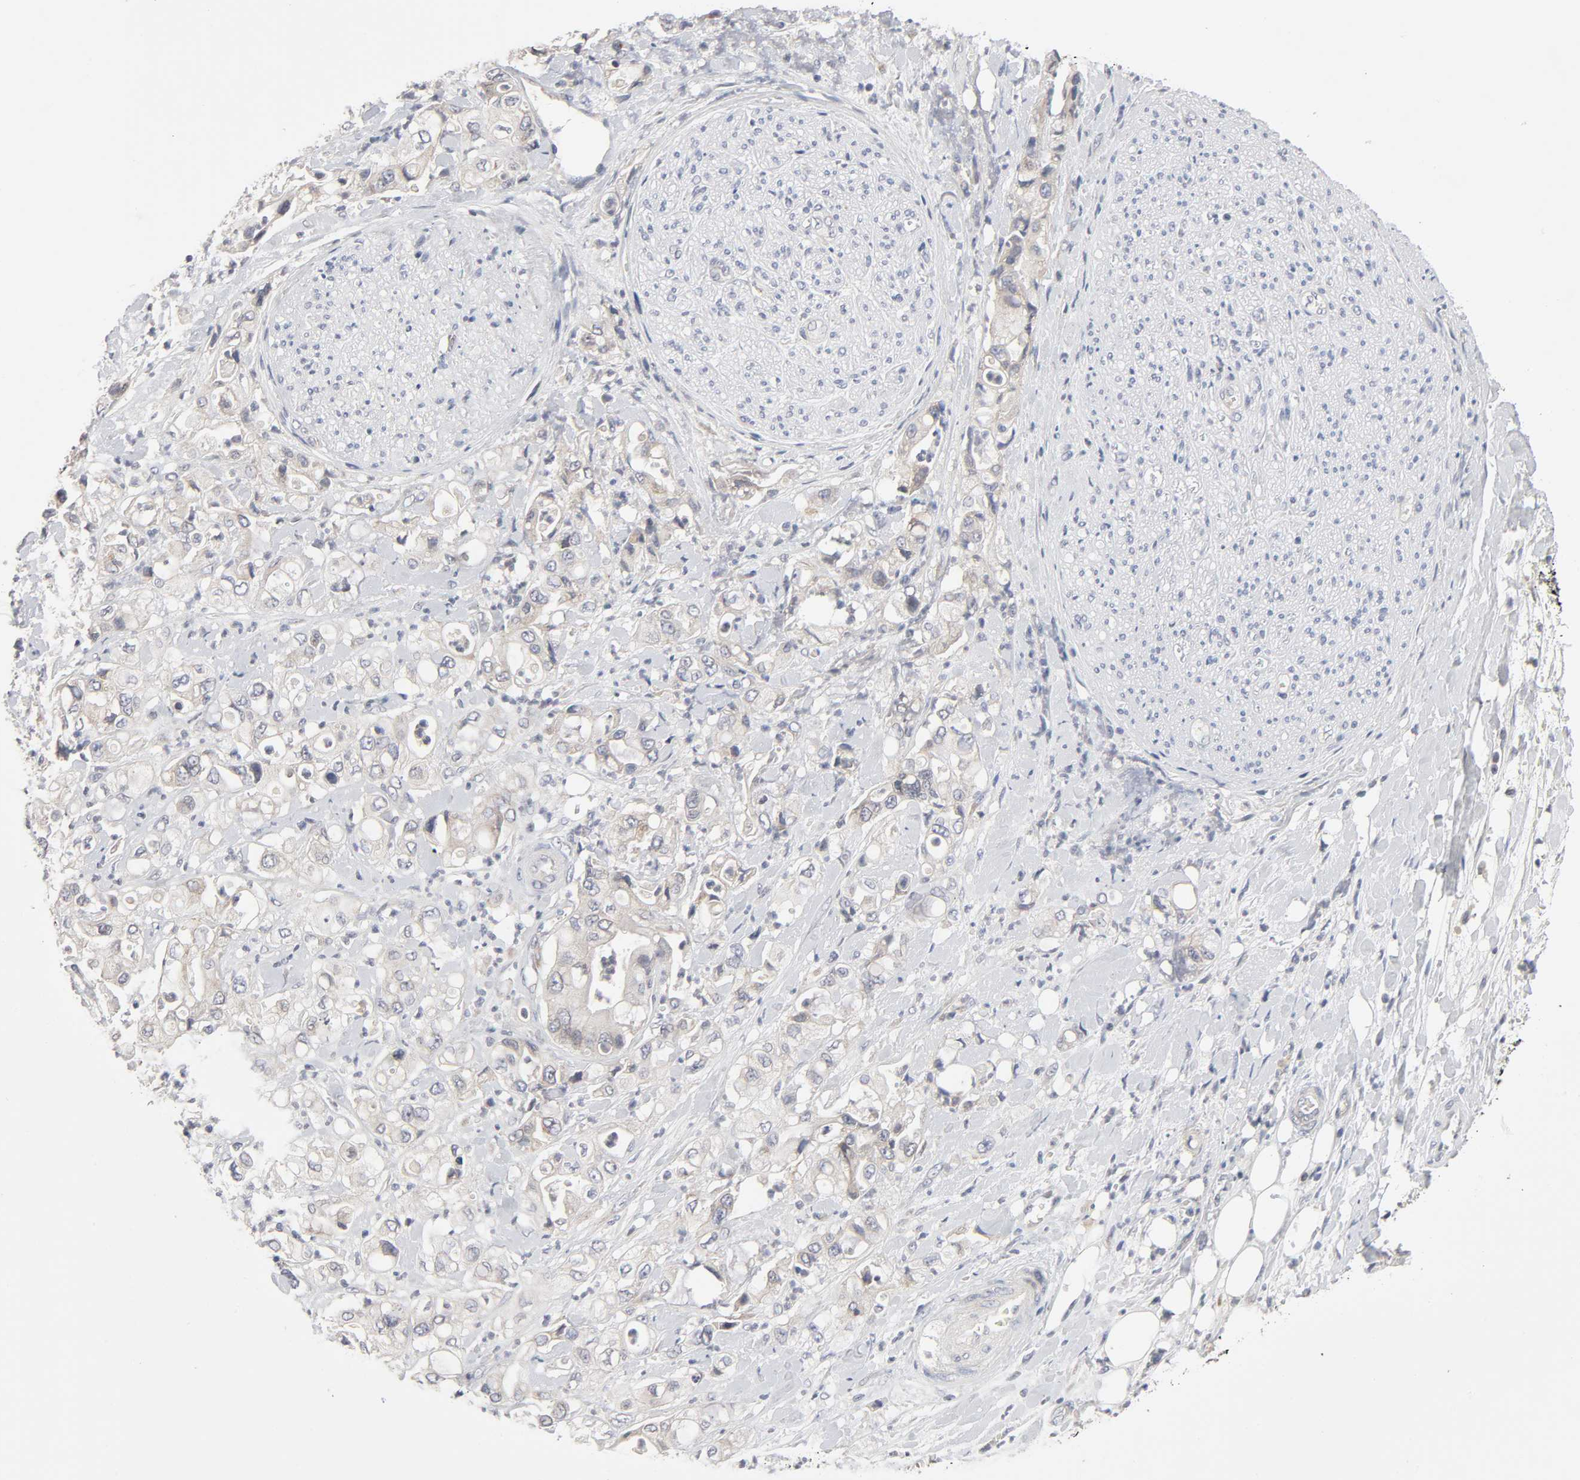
{"staining": {"intensity": "weak", "quantity": "25%-75%", "location": "cytoplasmic/membranous"}, "tissue": "pancreatic cancer", "cell_type": "Tumor cells", "image_type": "cancer", "snomed": [{"axis": "morphology", "description": "Adenocarcinoma, NOS"}, {"axis": "topography", "description": "Pancreas"}], "caption": "Pancreatic cancer (adenocarcinoma) stained with a protein marker reveals weak staining in tumor cells.", "gene": "IL4R", "patient": {"sex": "male", "age": 70}}